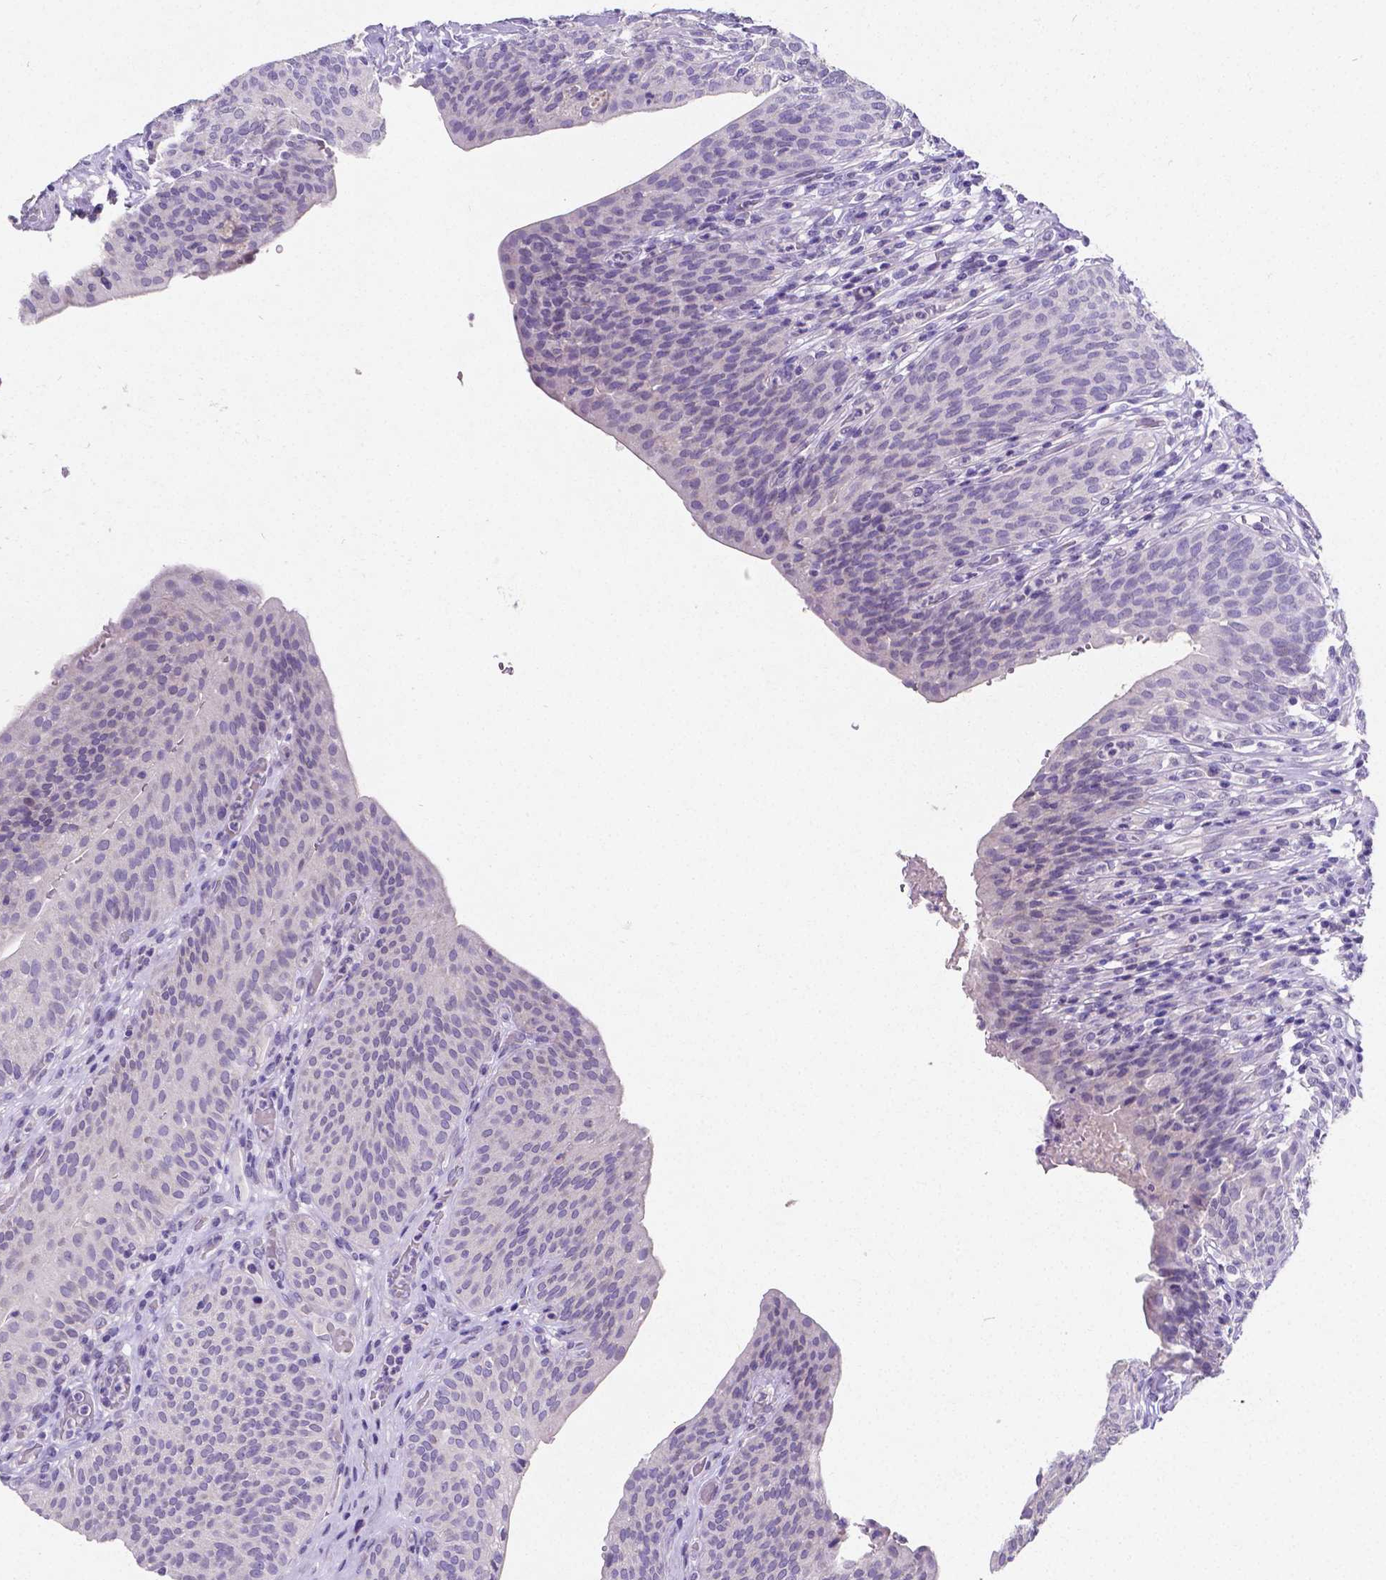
{"staining": {"intensity": "negative", "quantity": "none", "location": "none"}, "tissue": "urinary bladder", "cell_type": "Urothelial cells", "image_type": "normal", "snomed": [{"axis": "morphology", "description": "Normal tissue, NOS"}, {"axis": "topography", "description": "Urinary bladder"}, {"axis": "topography", "description": "Peripheral nerve tissue"}], "caption": "Immunohistochemistry (IHC) micrograph of normal urinary bladder: human urinary bladder stained with DAB reveals no significant protein positivity in urothelial cells. (Brightfield microscopy of DAB (3,3'-diaminobenzidine) immunohistochemistry at high magnification).", "gene": "SATB2", "patient": {"sex": "male", "age": 66}}